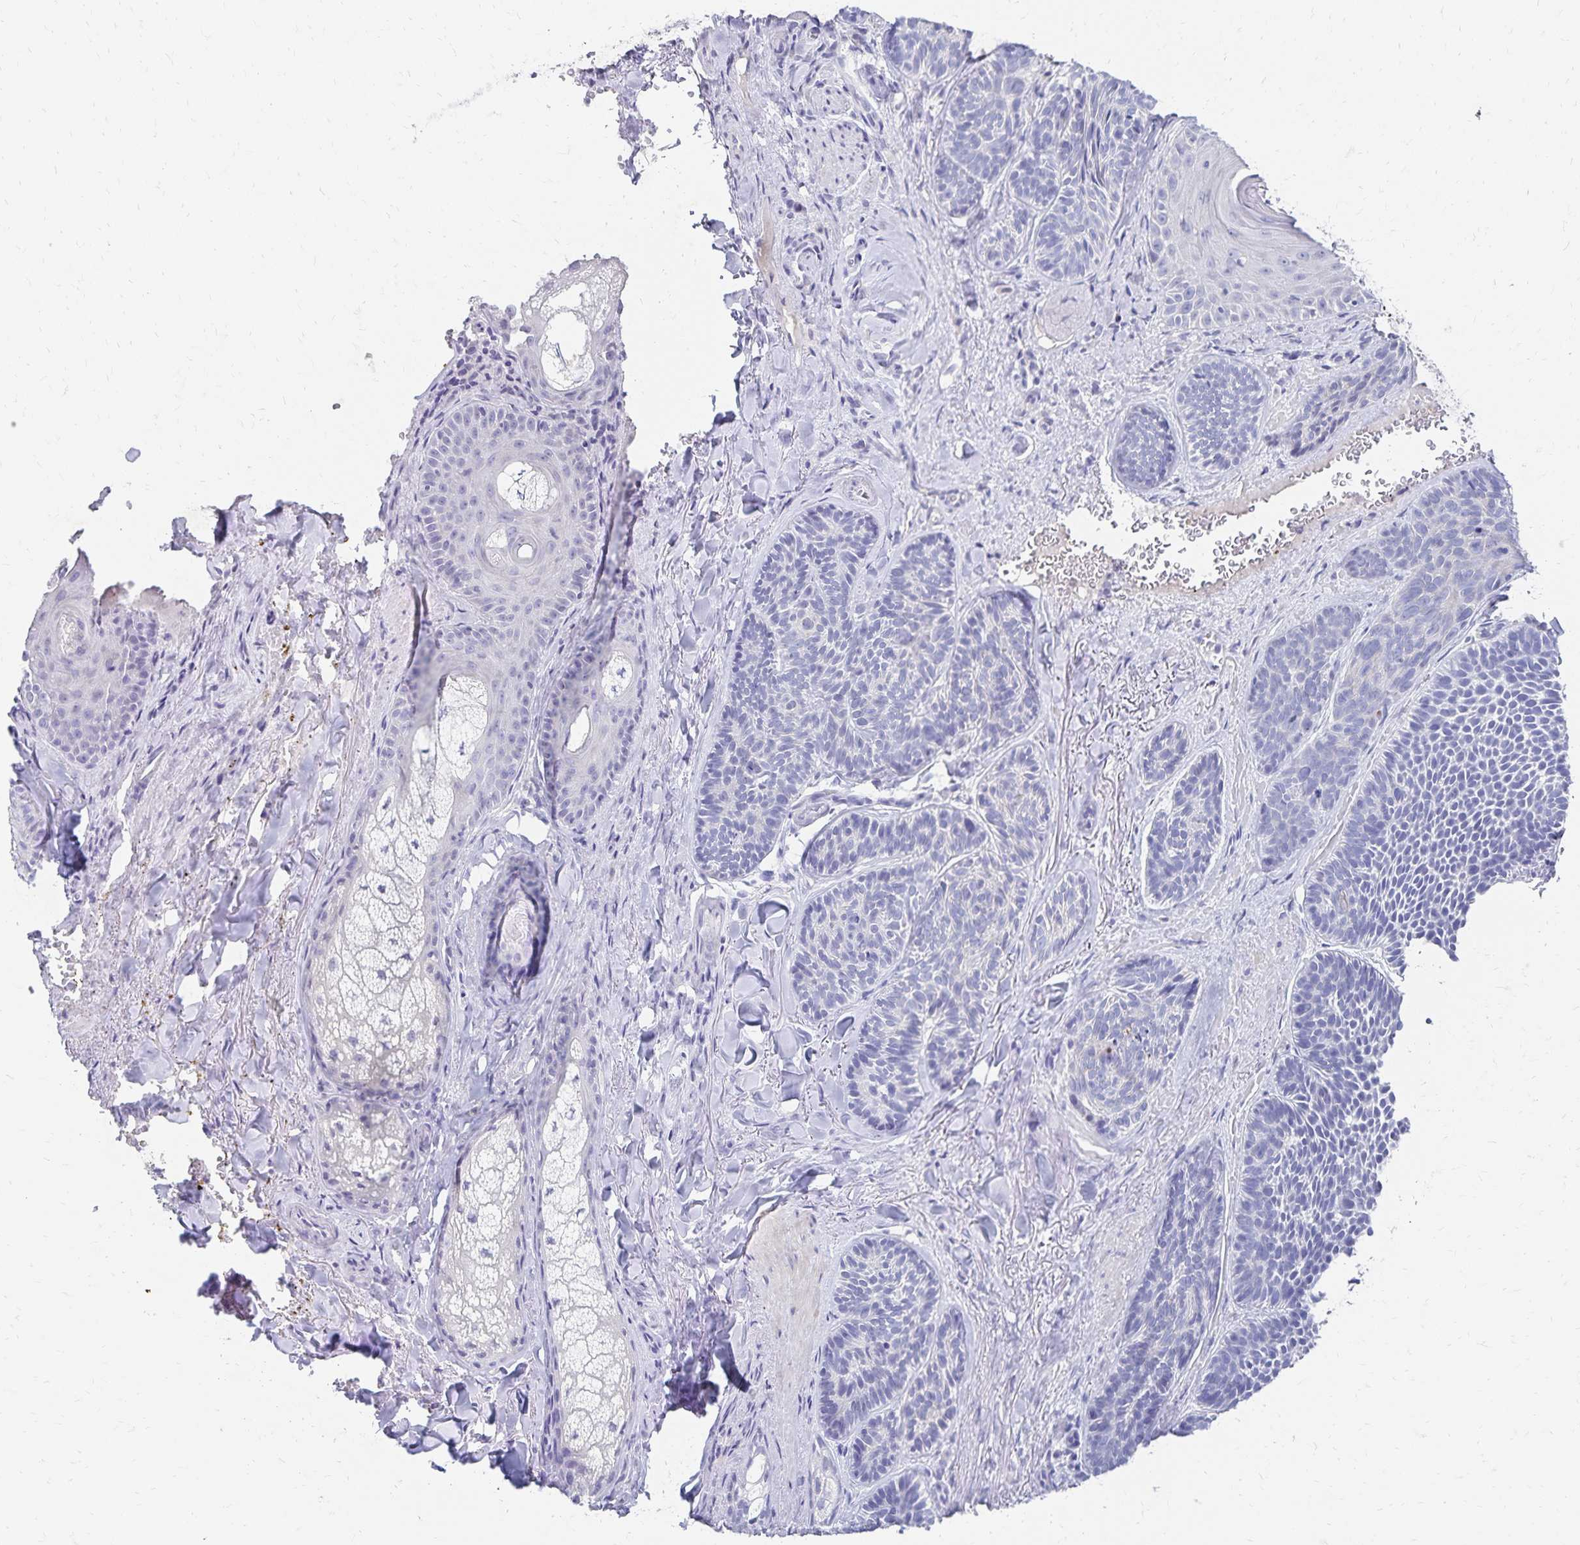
{"staining": {"intensity": "negative", "quantity": "none", "location": "none"}, "tissue": "skin cancer", "cell_type": "Tumor cells", "image_type": "cancer", "snomed": [{"axis": "morphology", "description": "Basal cell carcinoma"}, {"axis": "topography", "description": "Skin"}], "caption": "There is no significant staining in tumor cells of skin cancer.", "gene": "PAX5", "patient": {"sex": "male", "age": 81}}